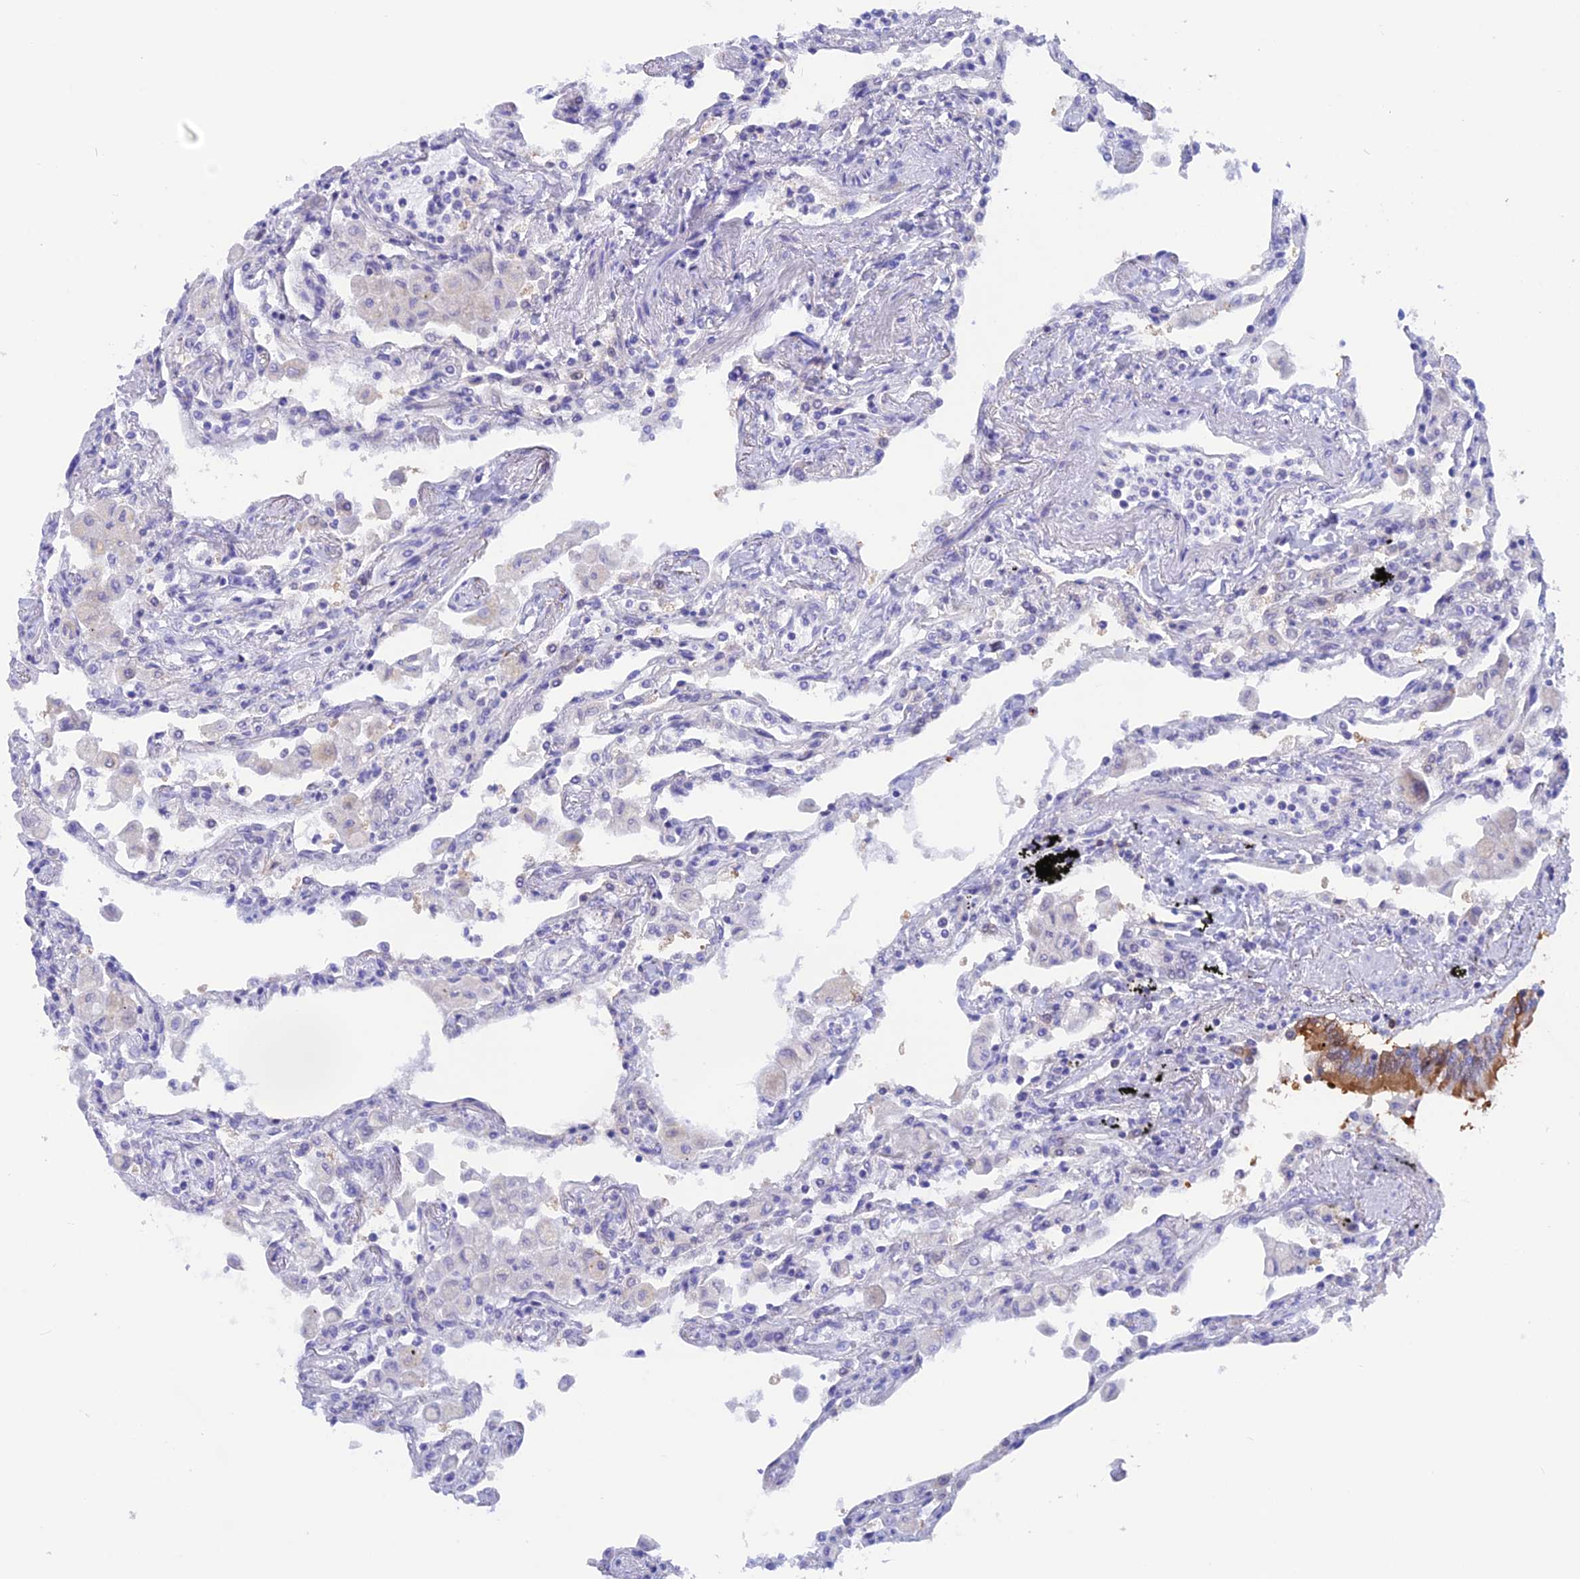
{"staining": {"intensity": "weak", "quantity": "<25%", "location": "cytoplasmic/membranous"}, "tissue": "lung", "cell_type": "Alveolar cells", "image_type": "normal", "snomed": [{"axis": "morphology", "description": "Normal tissue, NOS"}, {"axis": "topography", "description": "Bronchus"}, {"axis": "topography", "description": "Lung"}], "caption": "The histopathology image displays no staining of alveolar cells in benign lung. (Stains: DAB (3,3'-diaminobenzidine) IHC with hematoxylin counter stain, Microscopy: brightfield microscopy at high magnification).", "gene": "LZTFL1", "patient": {"sex": "female", "age": 49}}